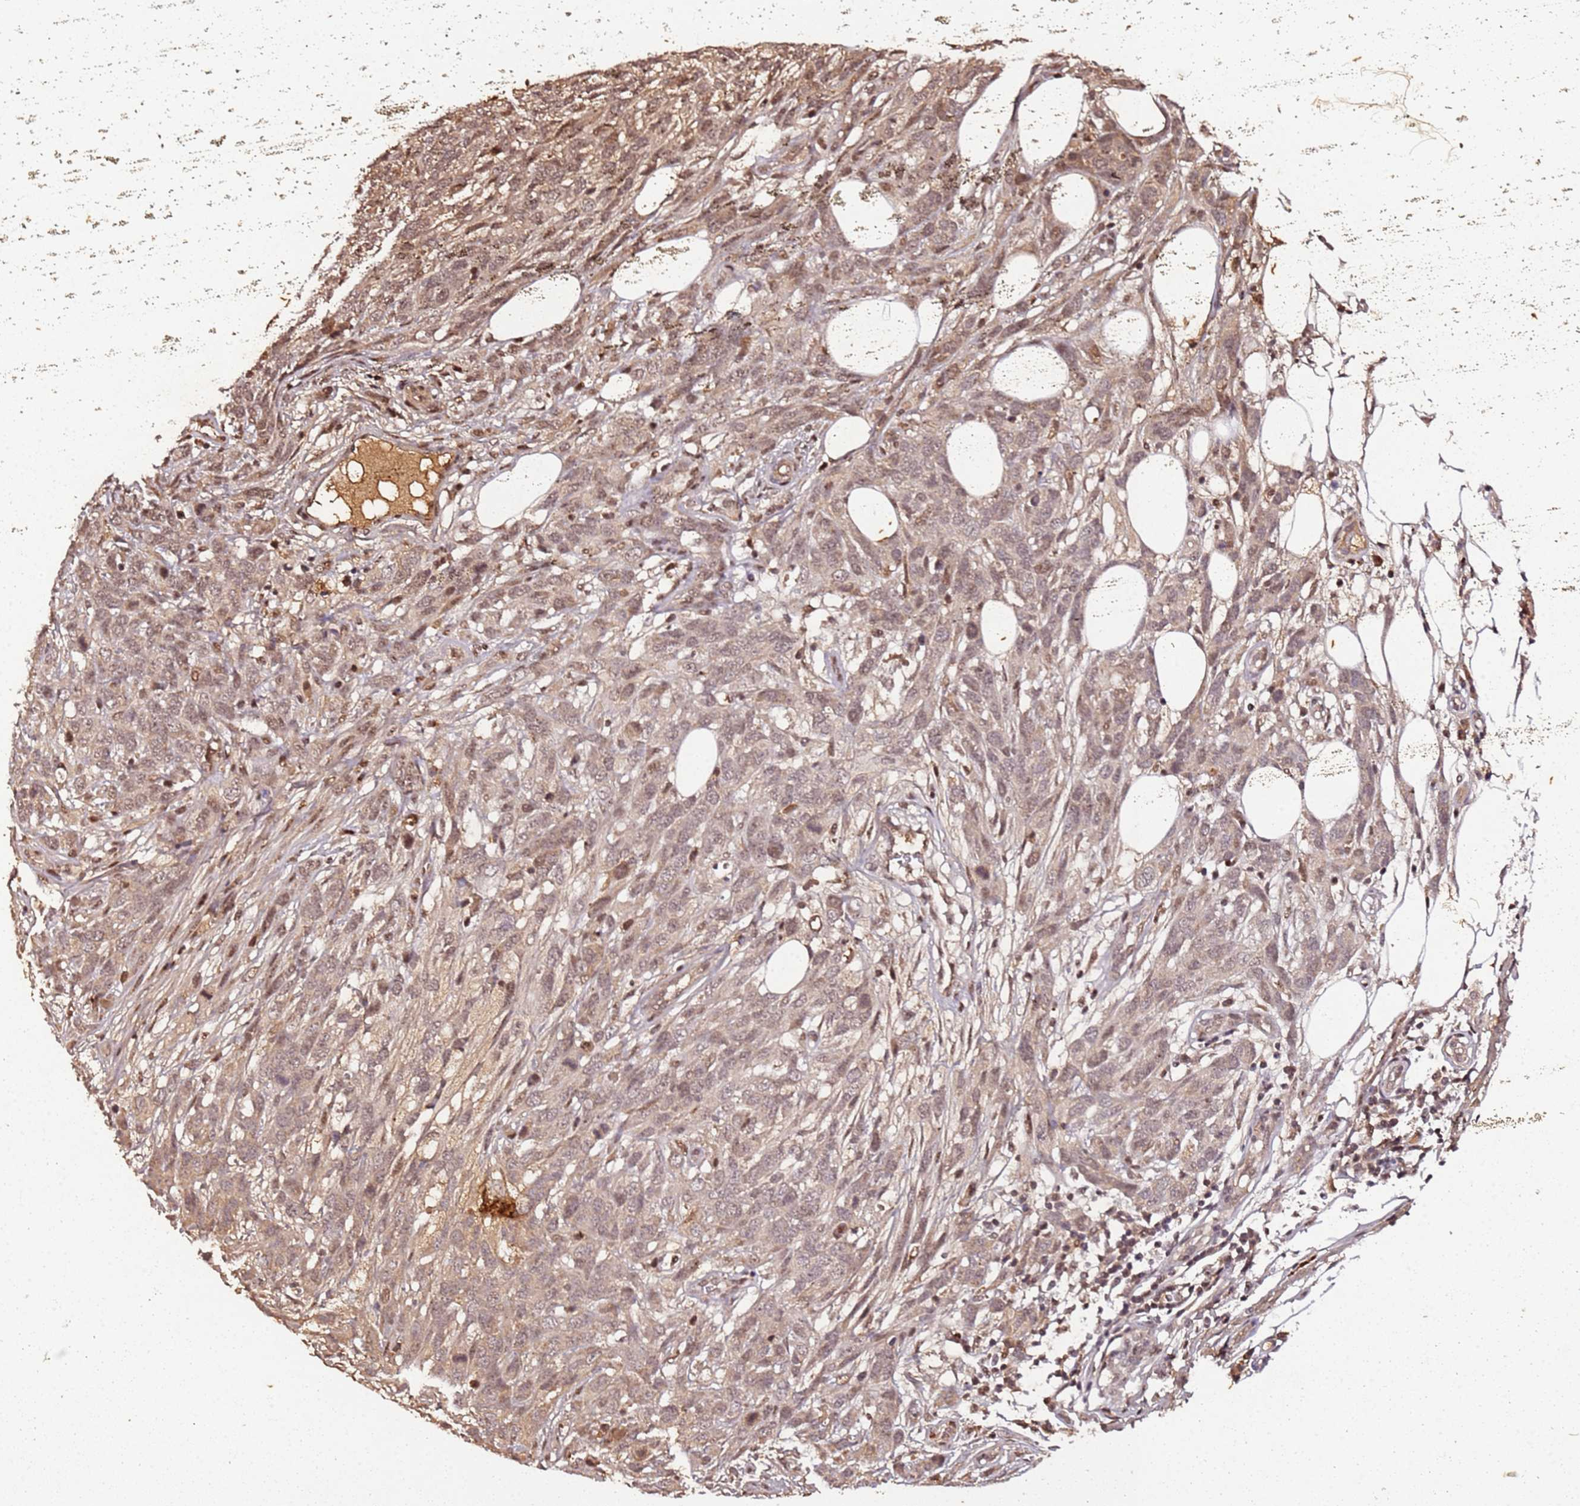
{"staining": {"intensity": "moderate", "quantity": "25%-75%", "location": "nuclear"}, "tissue": "melanoma", "cell_type": "Tumor cells", "image_type": "cancer", "snomed": [{"axis": "morphology", "description": "Normal morphology"}, {"axis": "morphology", "description": "Malignant melanoma, NOS"}, {"axis": "topography", "description": "Skin"}], "caption": "A micrograph of human melanoma stained for a protein reveals moderate nuclear brown staining in tumor cells.", "gene": "COL1A2", "patient": {"sex": "female", "age": 72}}